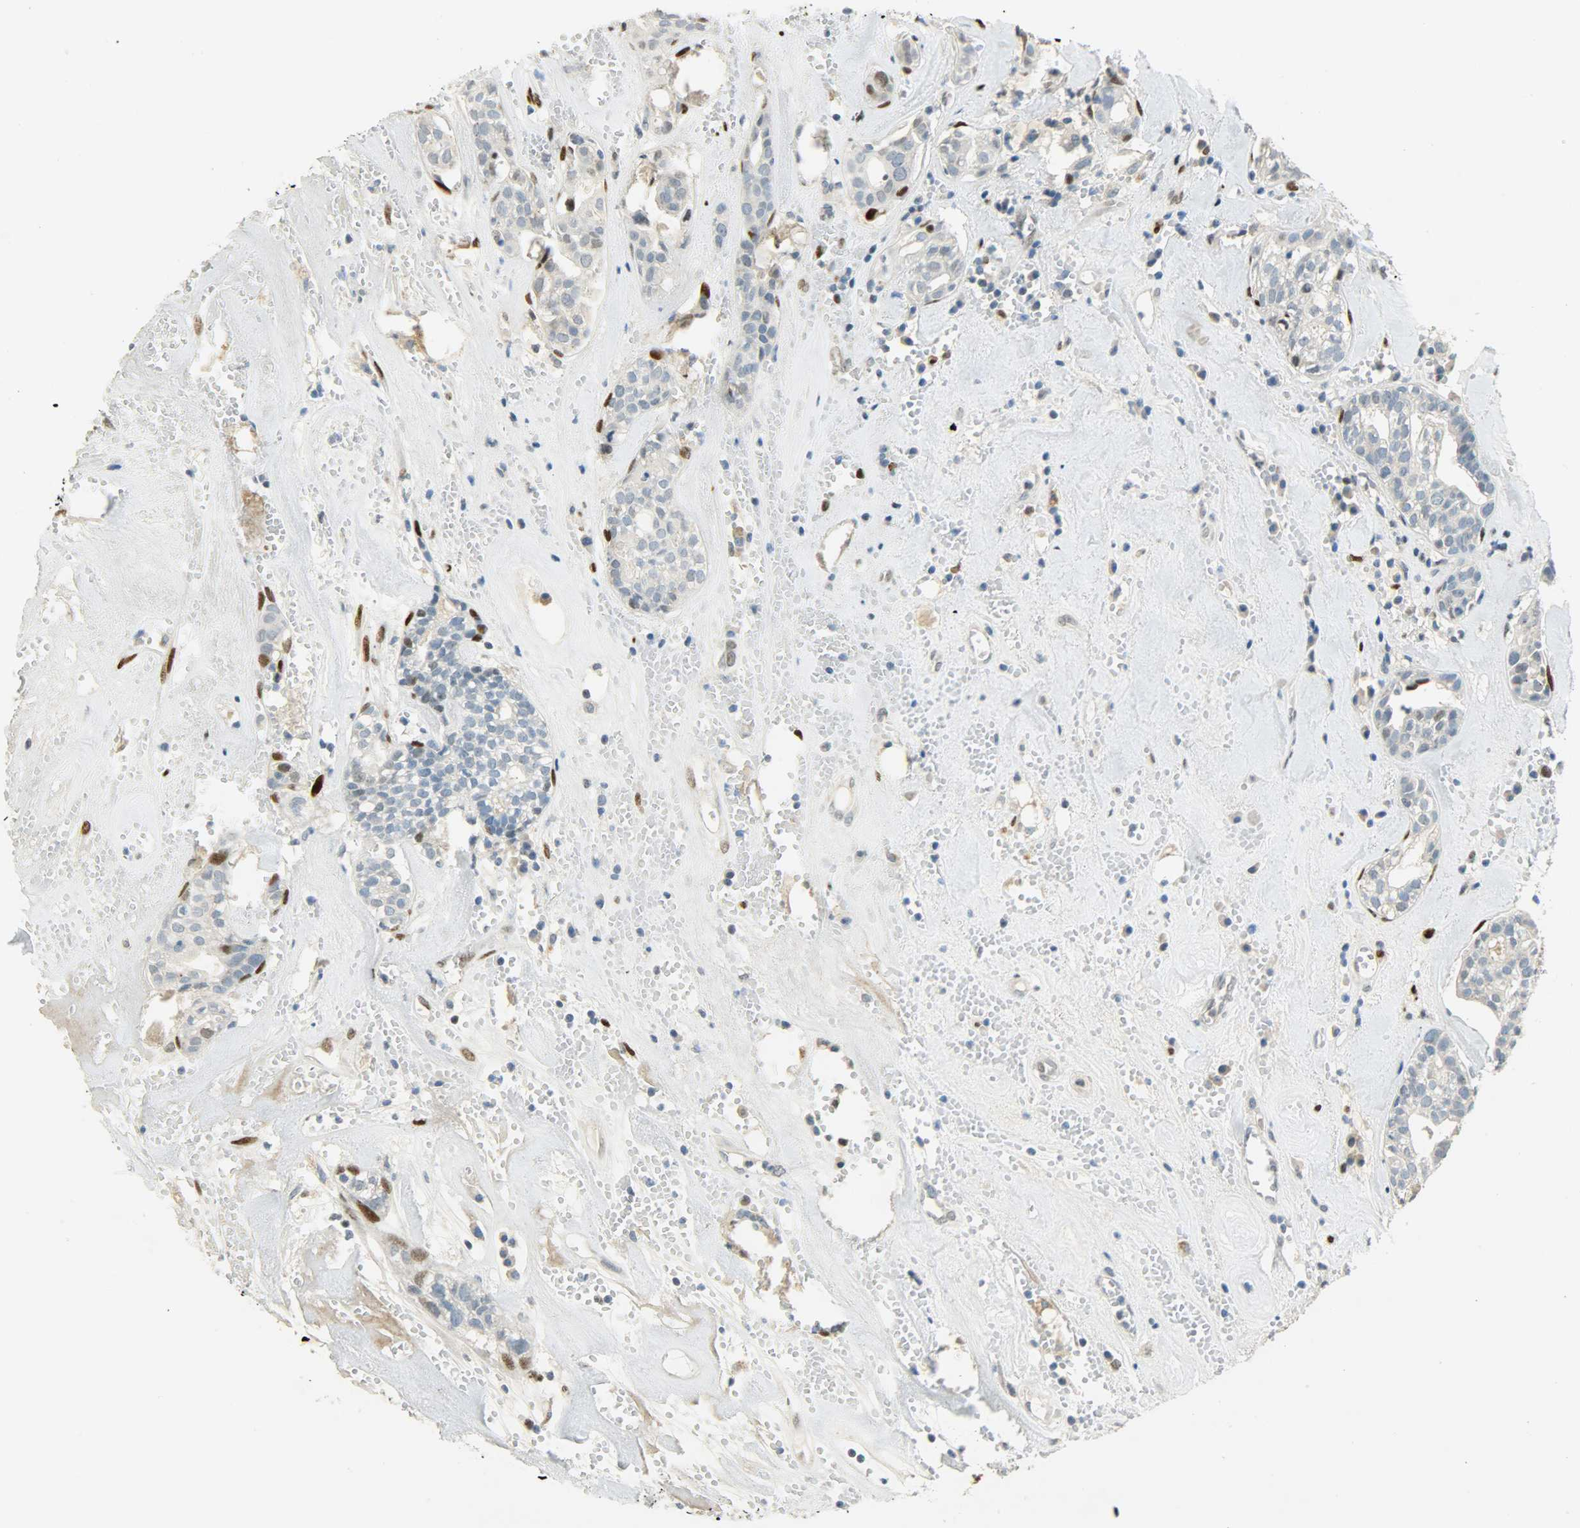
{"staining": {"intensity": "negative", "quantity": "none", "location": "none"}, "tissue": "head and neck cancer", "cell_type": "Tumor cells", "image_type": "cancer", "snomed": [{"axis": "morphology", "description": "Adenocarcinoma, NOS"}, {"axis": "topography", "description": "Salivary gland"}, {"axis": "topography", "description": "Head-Neck"}], "caption": "A histopathology image of head and neck cancer stained for a protein shows no brown staining in tumor cells.", "gene": "JUNB", "patient": {"sex": "female", "age": 65}}